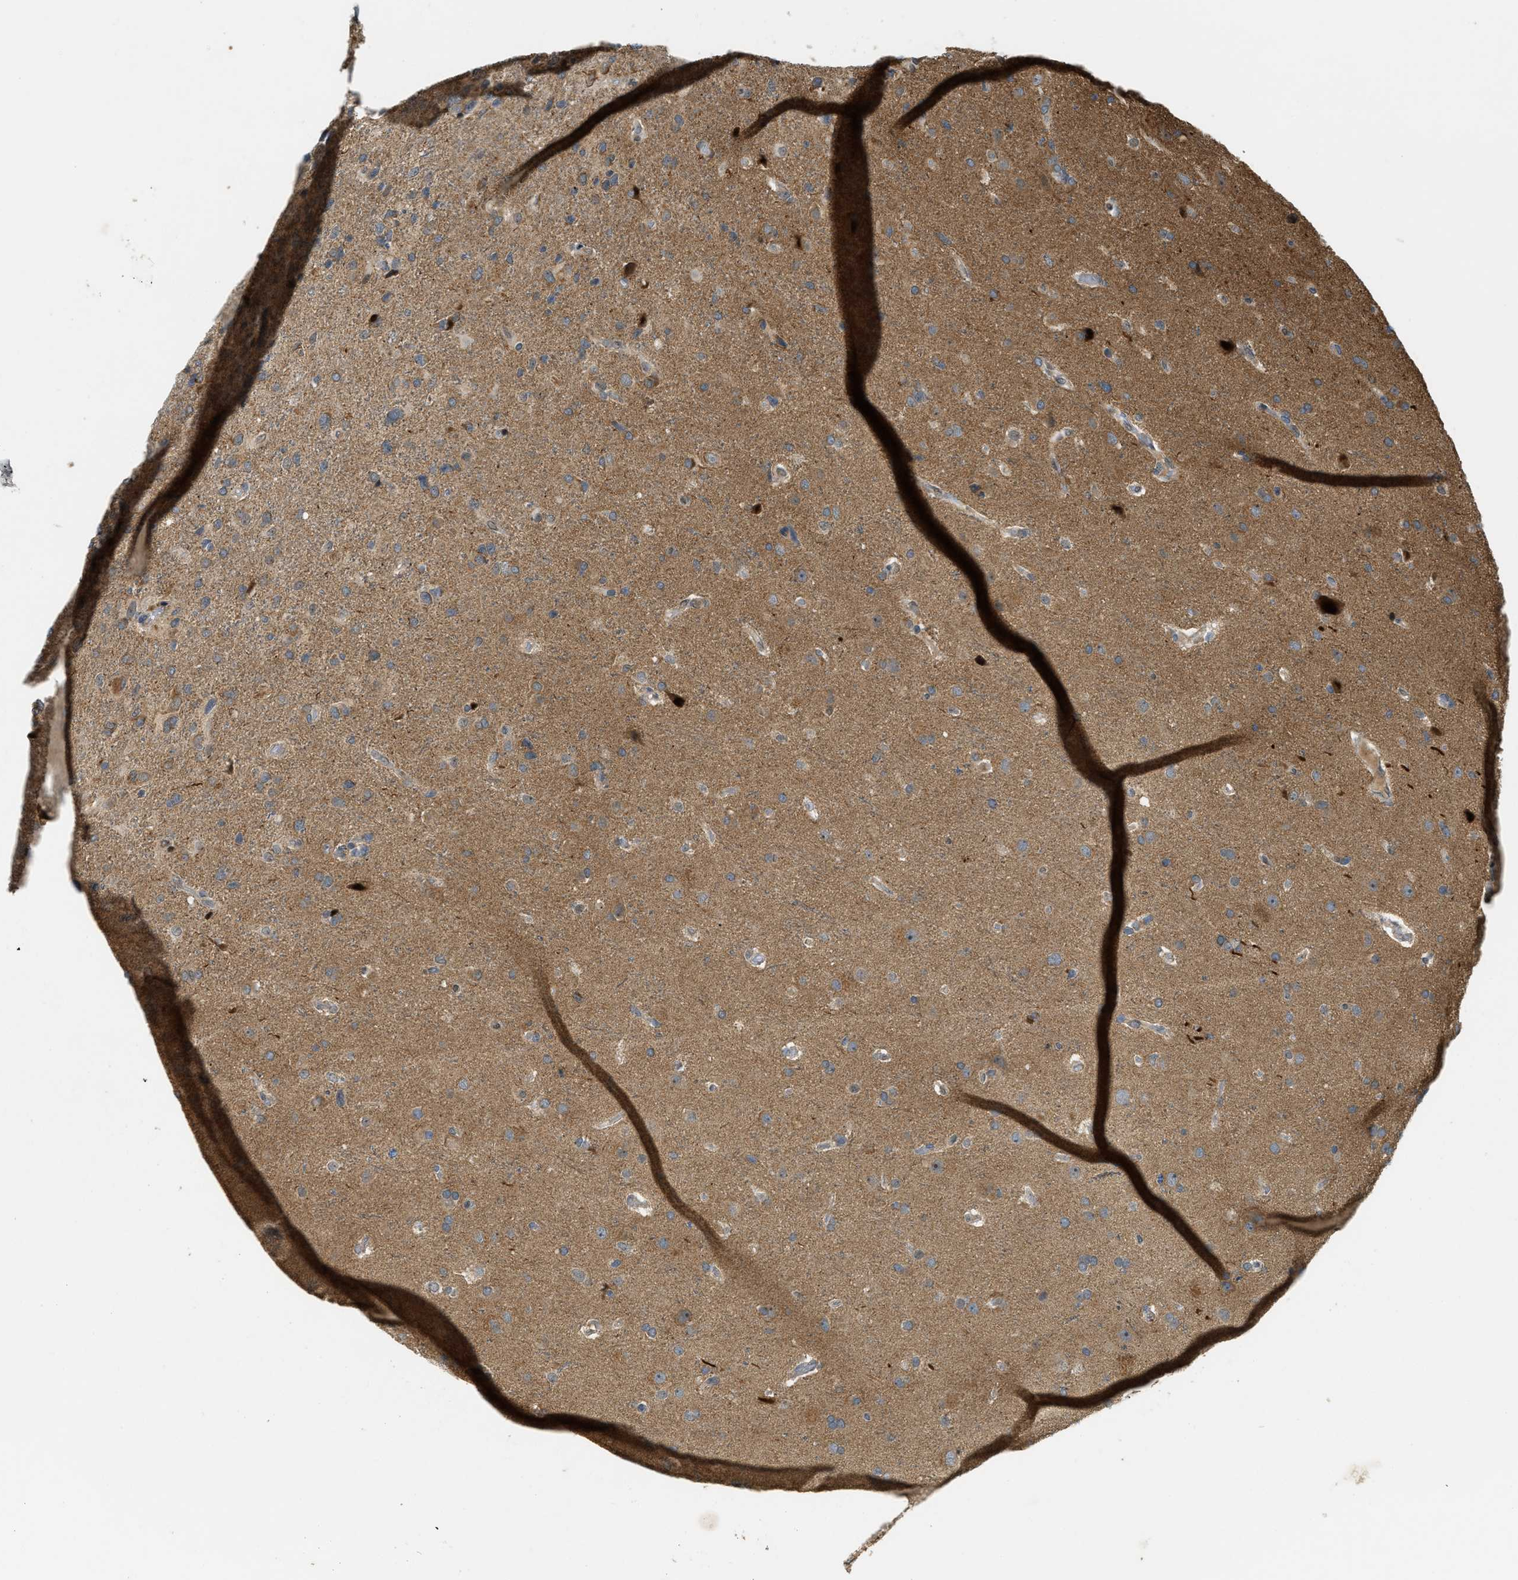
{"staining": {"intensity": "moderate", "quantity": "<25%", "location": "cytoplasmic/membranous"}, "tissue": "glioma", "cell_type": "Tumor cells", "image_type": "cancer", "snomed": [{"axis": "morphology", "description": "Glioma, malignant, High grade"}, {"axis": "topography", "description": "Brain"}], "caption": "Immunohistochemistry of human glioma reveals low levels of moderate cytoplasmic/membranous positivity in approximately <25% of tumor cells.", "gene": "TRAPPC14", "patient": {"sex": "female", "age": 58}}